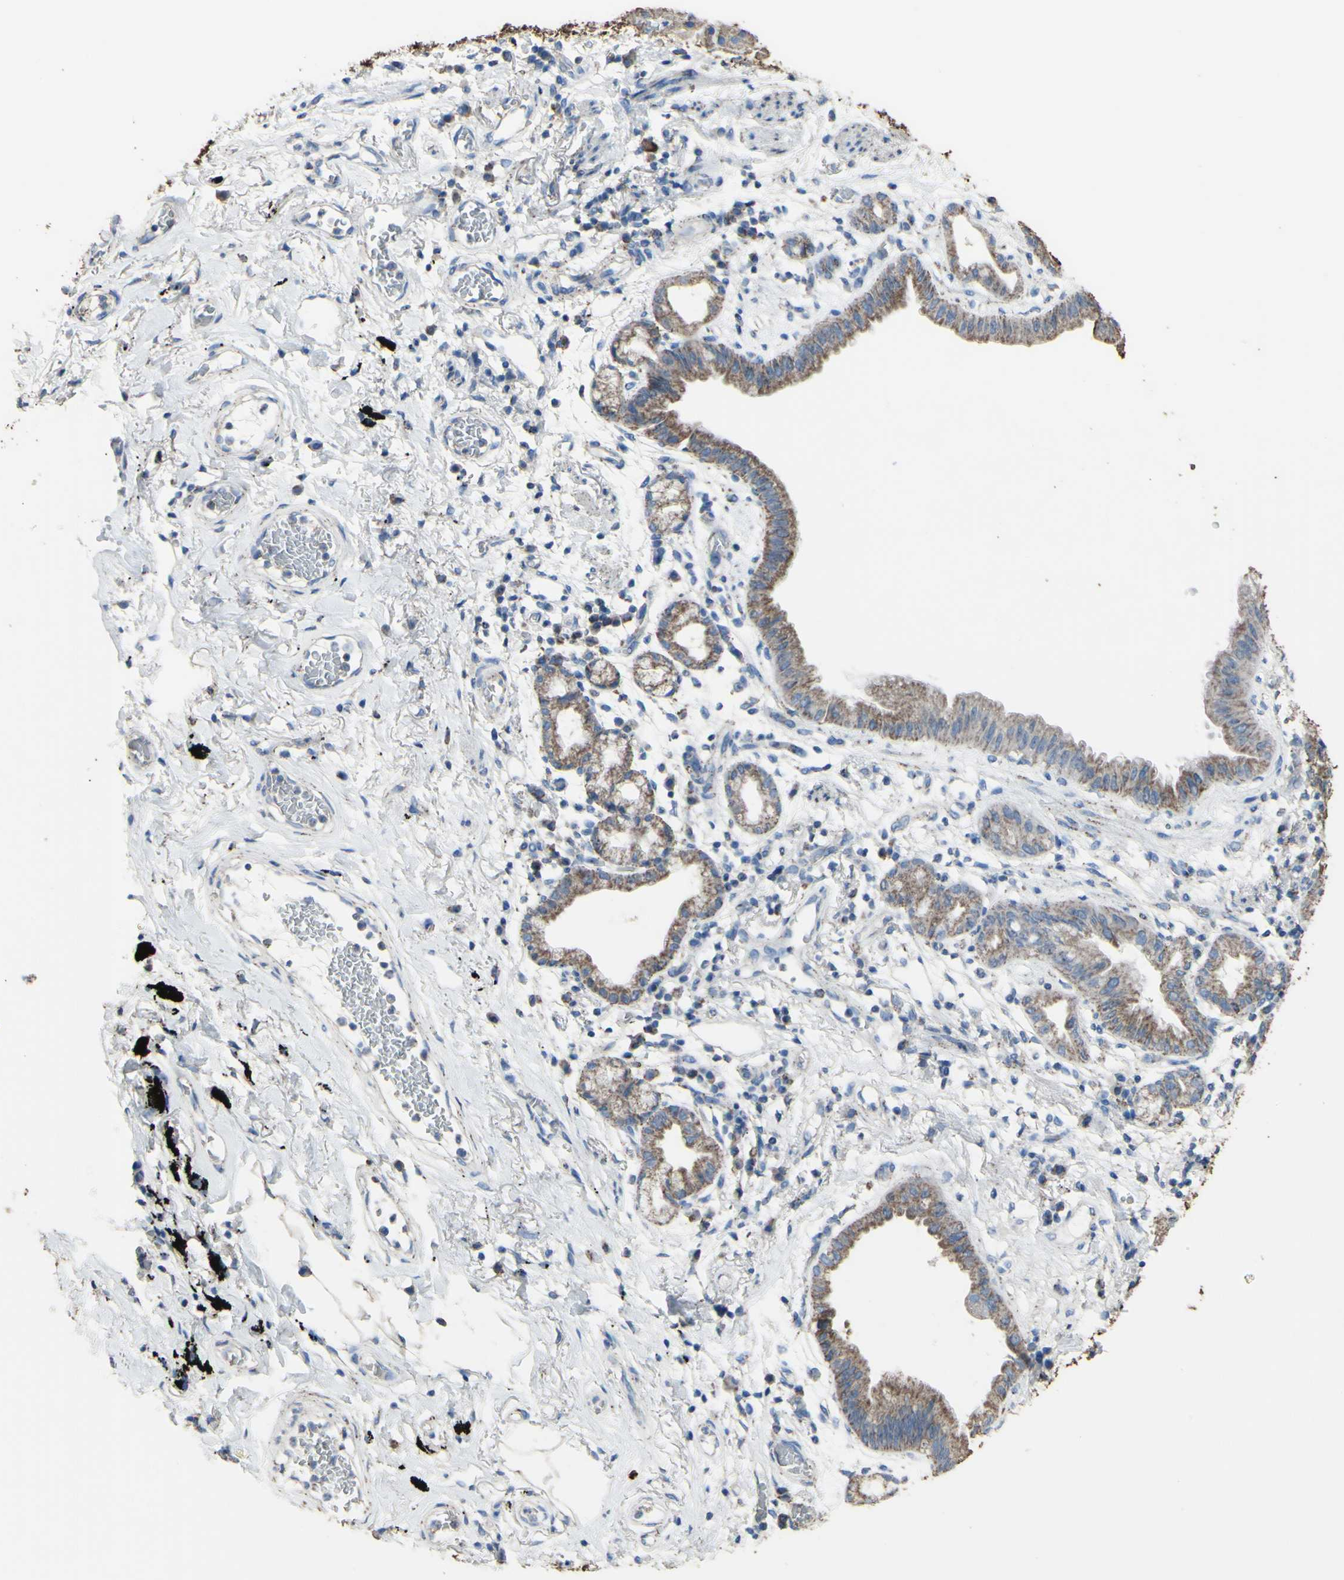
{"staining": {"intensity": "moderate", "quantity": "25%-75%", "location": "cytoplasmic/membranous"}, "tissue": "lung cancer", "cell_type": "Tumor cells", "image_type": "cancer", "snomed": [{"axis": "morphology", "description": "Adenocarcinoma, NOS"}, {"axis": "topography", "description": "Lung"}], "caption": "Immunohistochemical staining of lung adenocarcinoma exhibits moderate cytoplasmic/membranous protein staining in about 25%-75% of tumor cells.", "gene": "CMKLR2", "patient": {"sex": "female", "age": 70}}